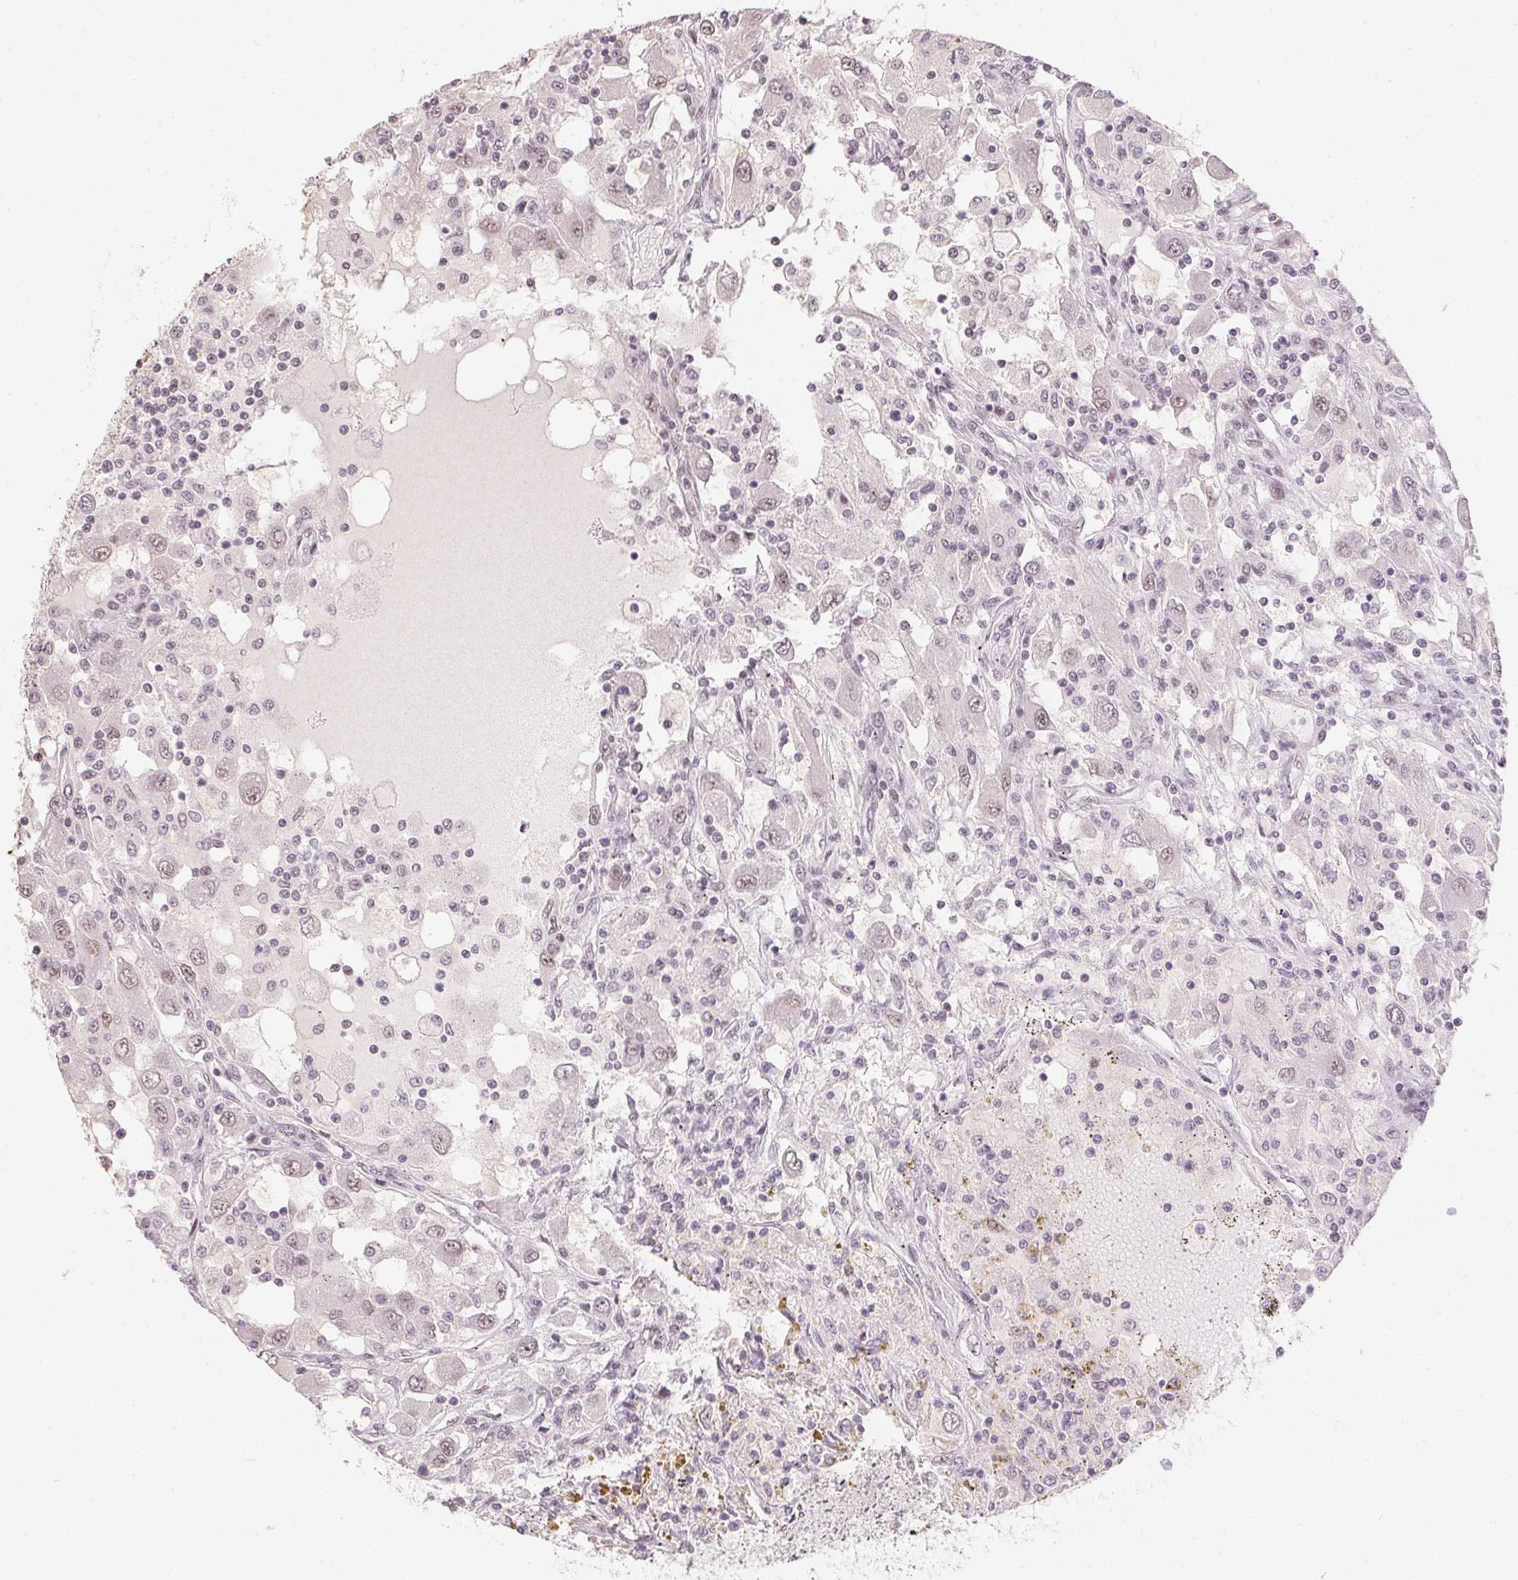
{"staining": {"intensity": "negative", "quantity": "none", "location": "none"}, "tissue": "renal cancer", "cell_type": "Tumor cells", "image_type": "cancer", "snomed": [{"axis": "morphology", "description": "Adenocarcinoma, NOS"}, {"axis": "topography", "description": "Kidney"}], "caption": "Renal adenocarcinoma was stained to show a protein in brown. There is no significant staining in tumor cells.", "gene": "KDM4D", "patient": {"sex": "female", "age": 67}}